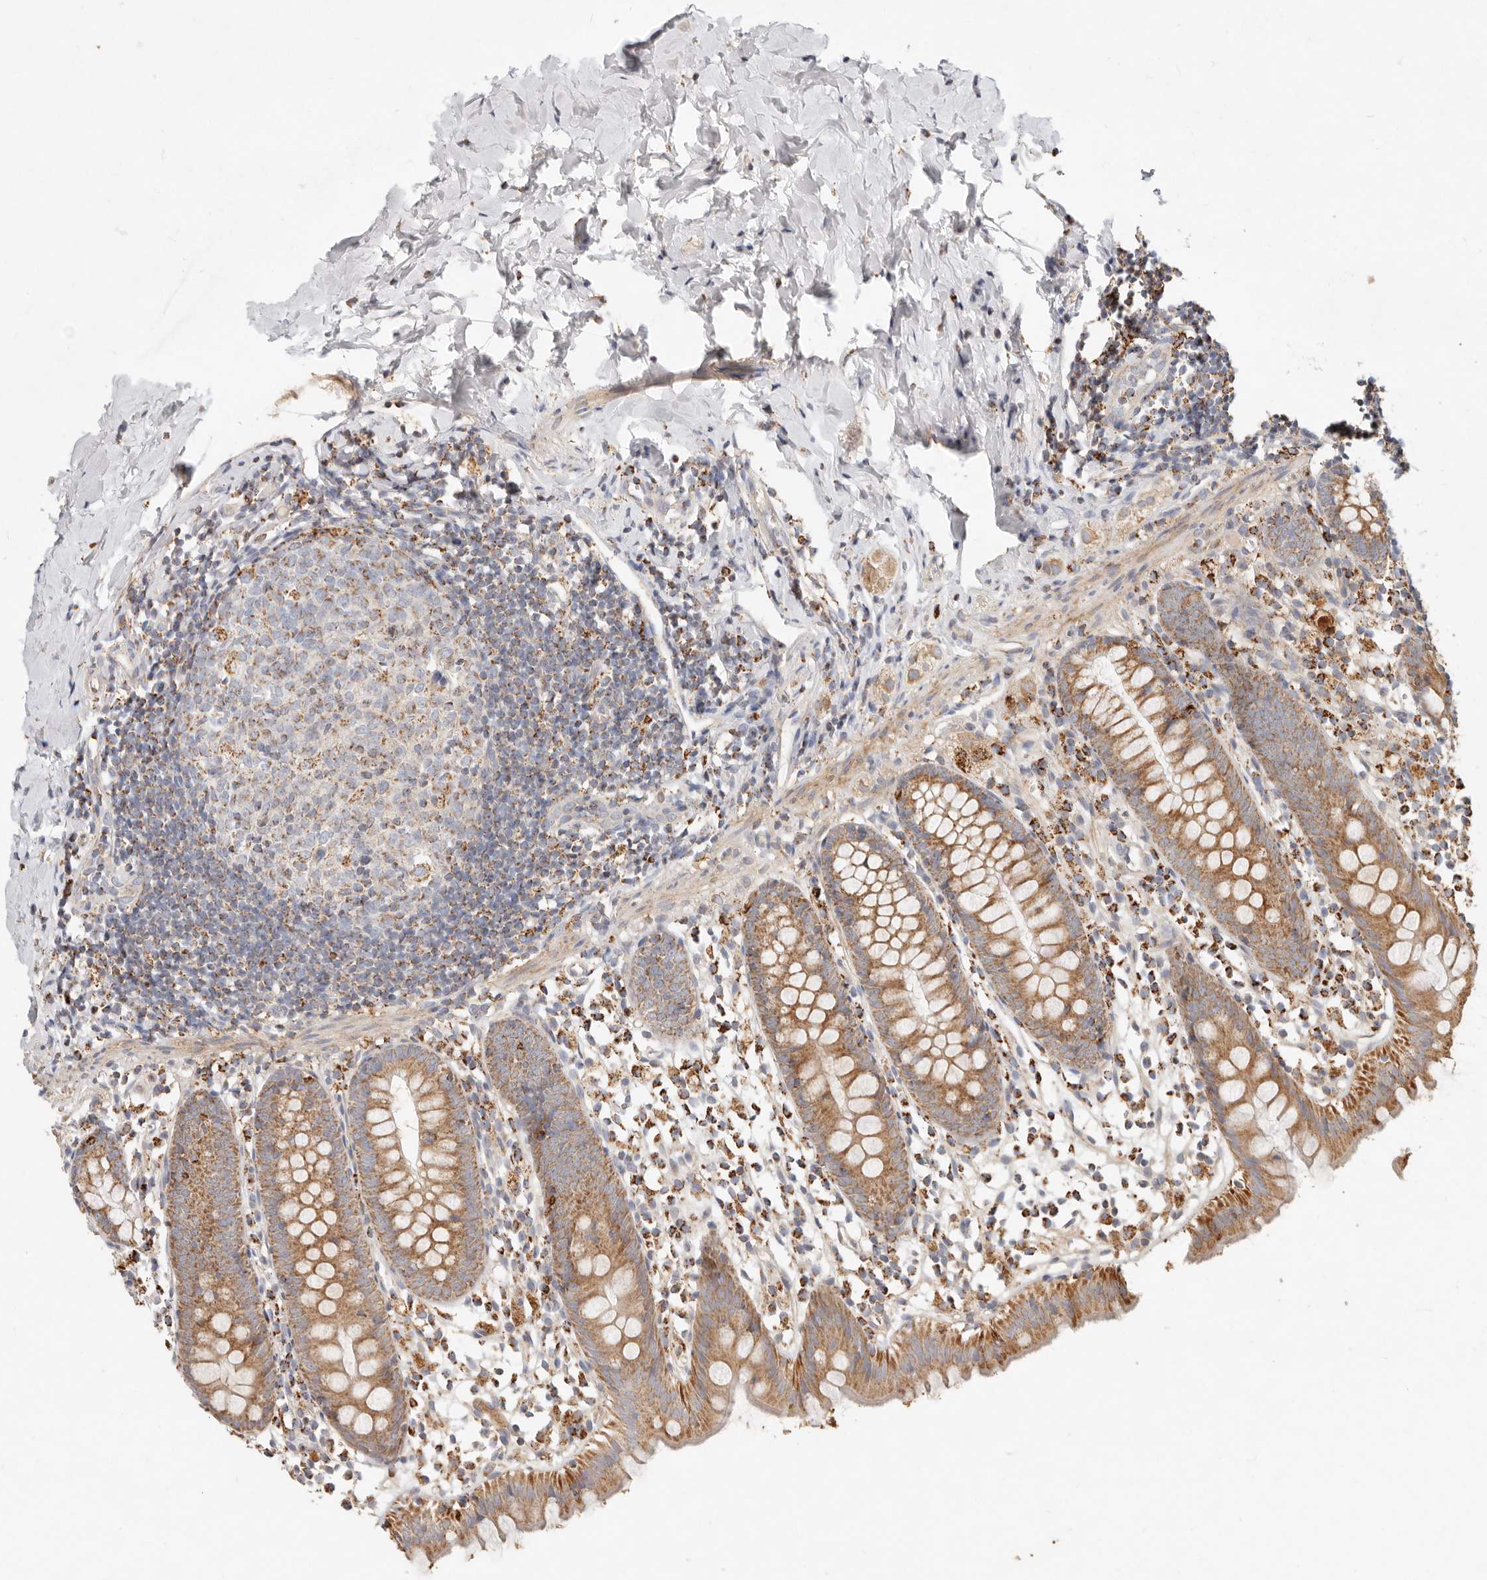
{"staining": {"intensity": "strong", "quantity": ">75%", "location": "cytoplasmic/membranous"}, "tissue": "appendix", "cell_type": "Glandular cells", "image_type": "normal", "snomed": [{"axis": "morphology", "description": "Normal tissue, NOS"}, {"axis": "topography", "description": "Appendix"}], "caption": "Glandular cells show high levels of strong cytoplasmic/membranous expression in approximately >75% of cells in unremarkable human appendix. (IHC, brightfield microscopy, high magnification).", "gene": "ARHGEF10L", "patient": {"sex": "female", "age": 20}}